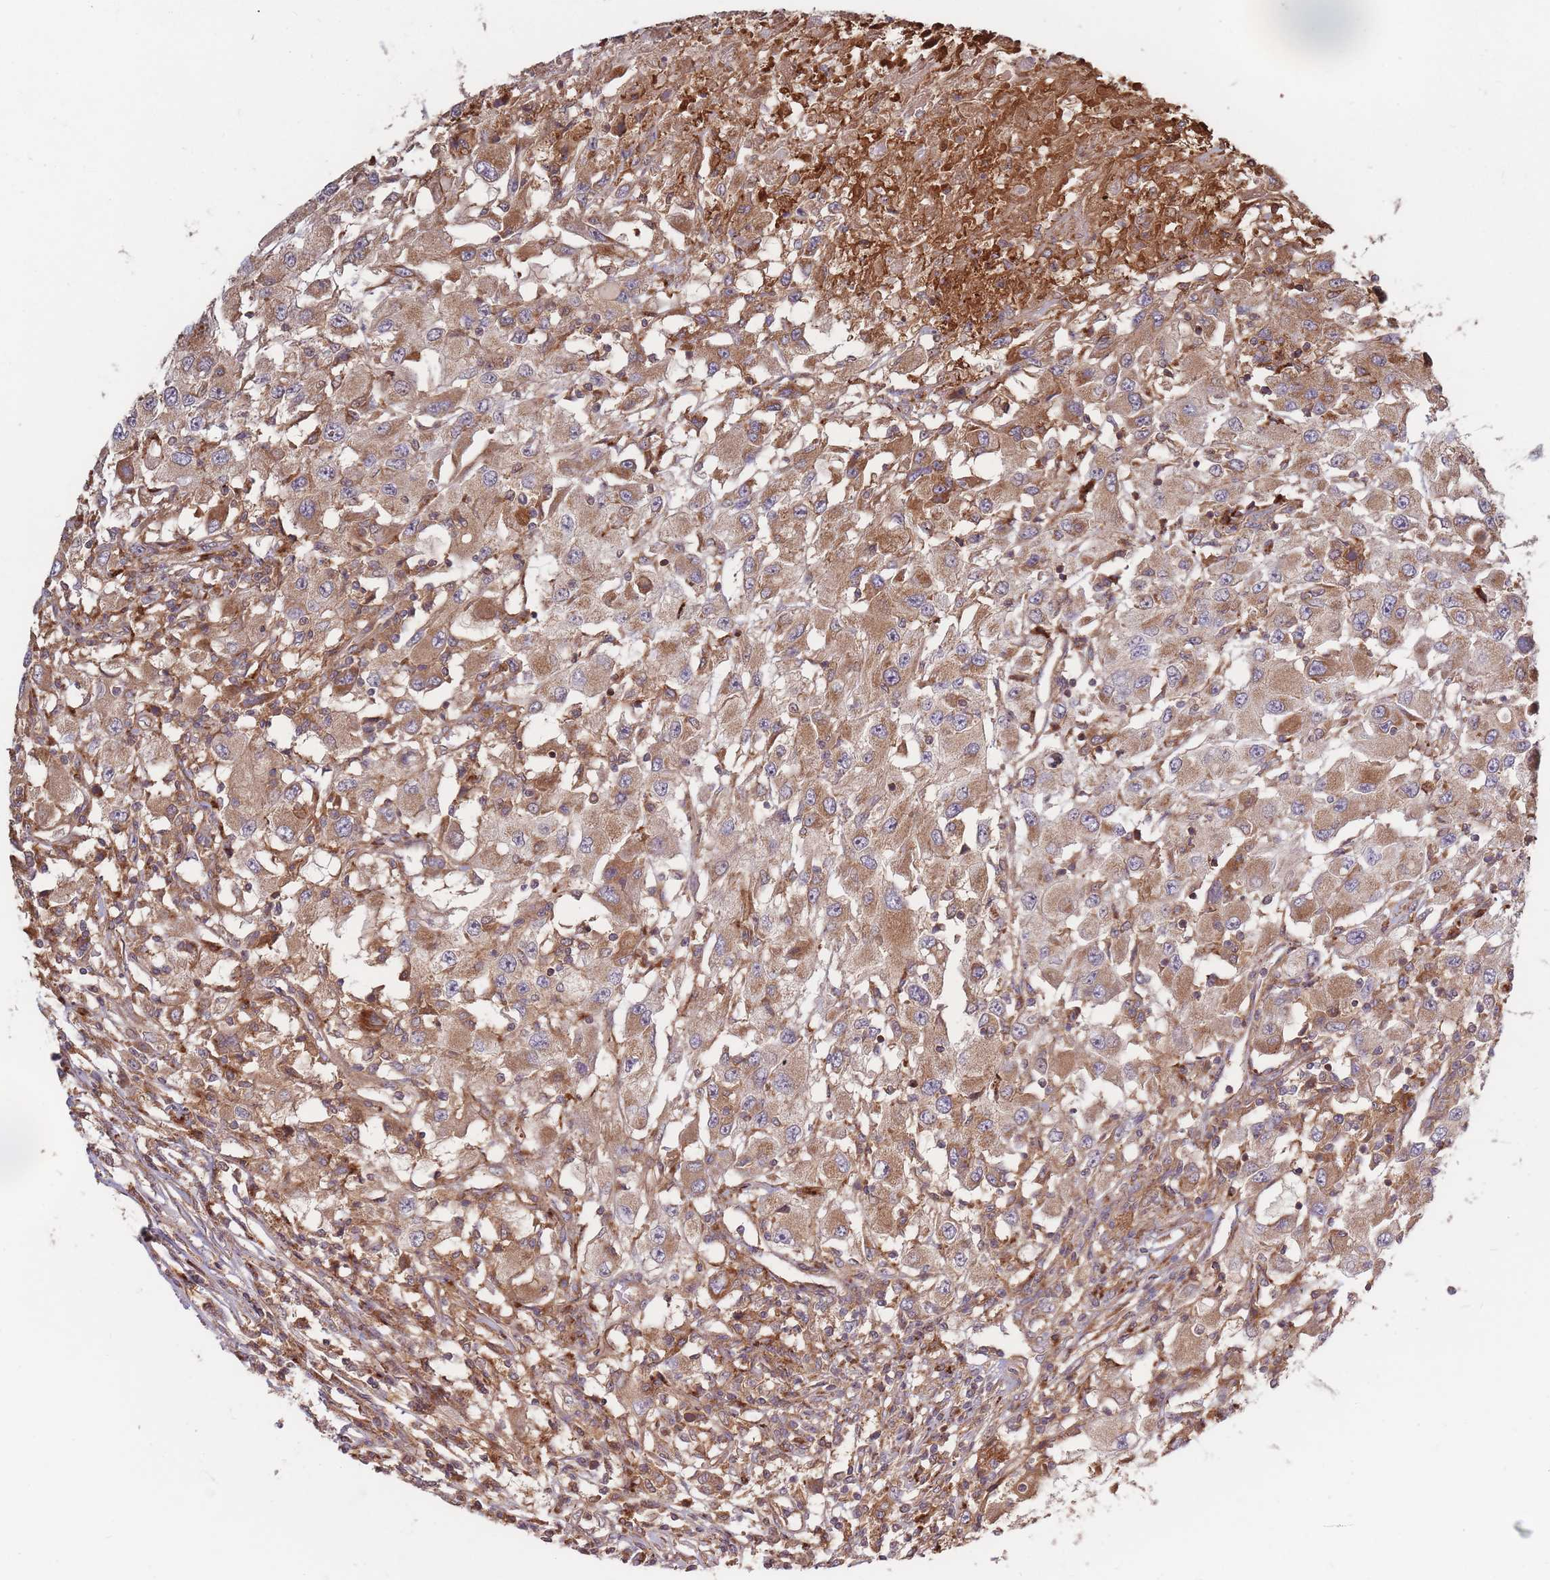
{"staining": {"intensity": "moderate", "quantity": ">75%", "location": "cytoplasmic/membranous"}, "tissue": "renal cancer", "cell_type": "Tumor cells", "image_type": "cancer", "snomed": [{"axis": "morphology", "description": "Adenocarcinoma, NOS"}, {"axis": "topography", "description": "Kidney"}], "caption": "Immunohistochemistry of human renal cancer displays medium levels of moderate cytoplasmic/membranous staining in approximately >75% of tumor cells. (IHC, brightfield microscopy, high magnification).", "gene": "RASSF2", "patient": {"sex": "female", "age": 67}}